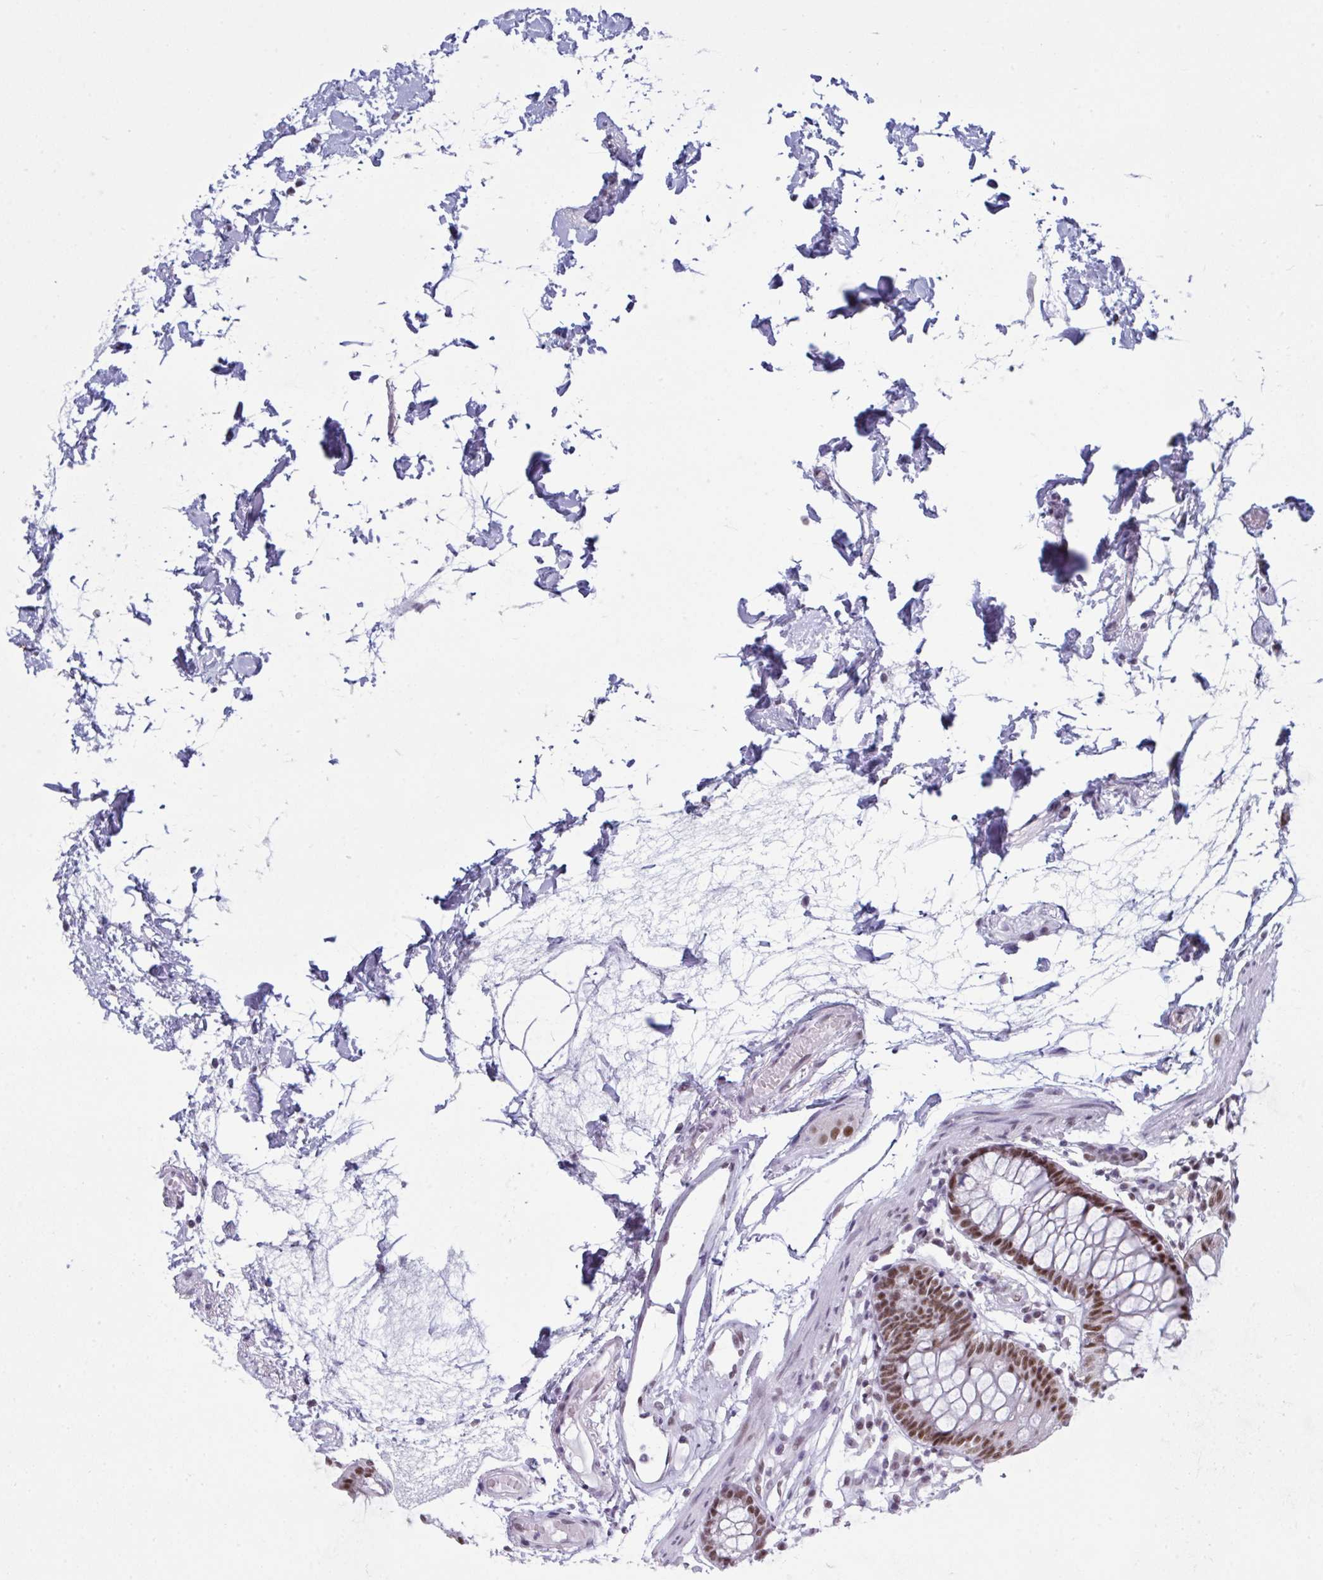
{"staining": {"intensity": "weak", "quantity": "25%-75%", "location": "nuclear"}, "tissue": "colon", "cell_type": "Endothelial cells", "image_type": "normal", "snomed": [{"axis": "morphology", "description": "Normal tissue, NOS"}, {"axis": "topography", "description": "Colon"}], "caption": "DAB immunohistochemical staining of benign colon demonstrates weak nuclear protein staining in about 25%-75% of endothelial cells.", "gene": "PPP1R10", "patient": {"sex": "female", "age": 84}}